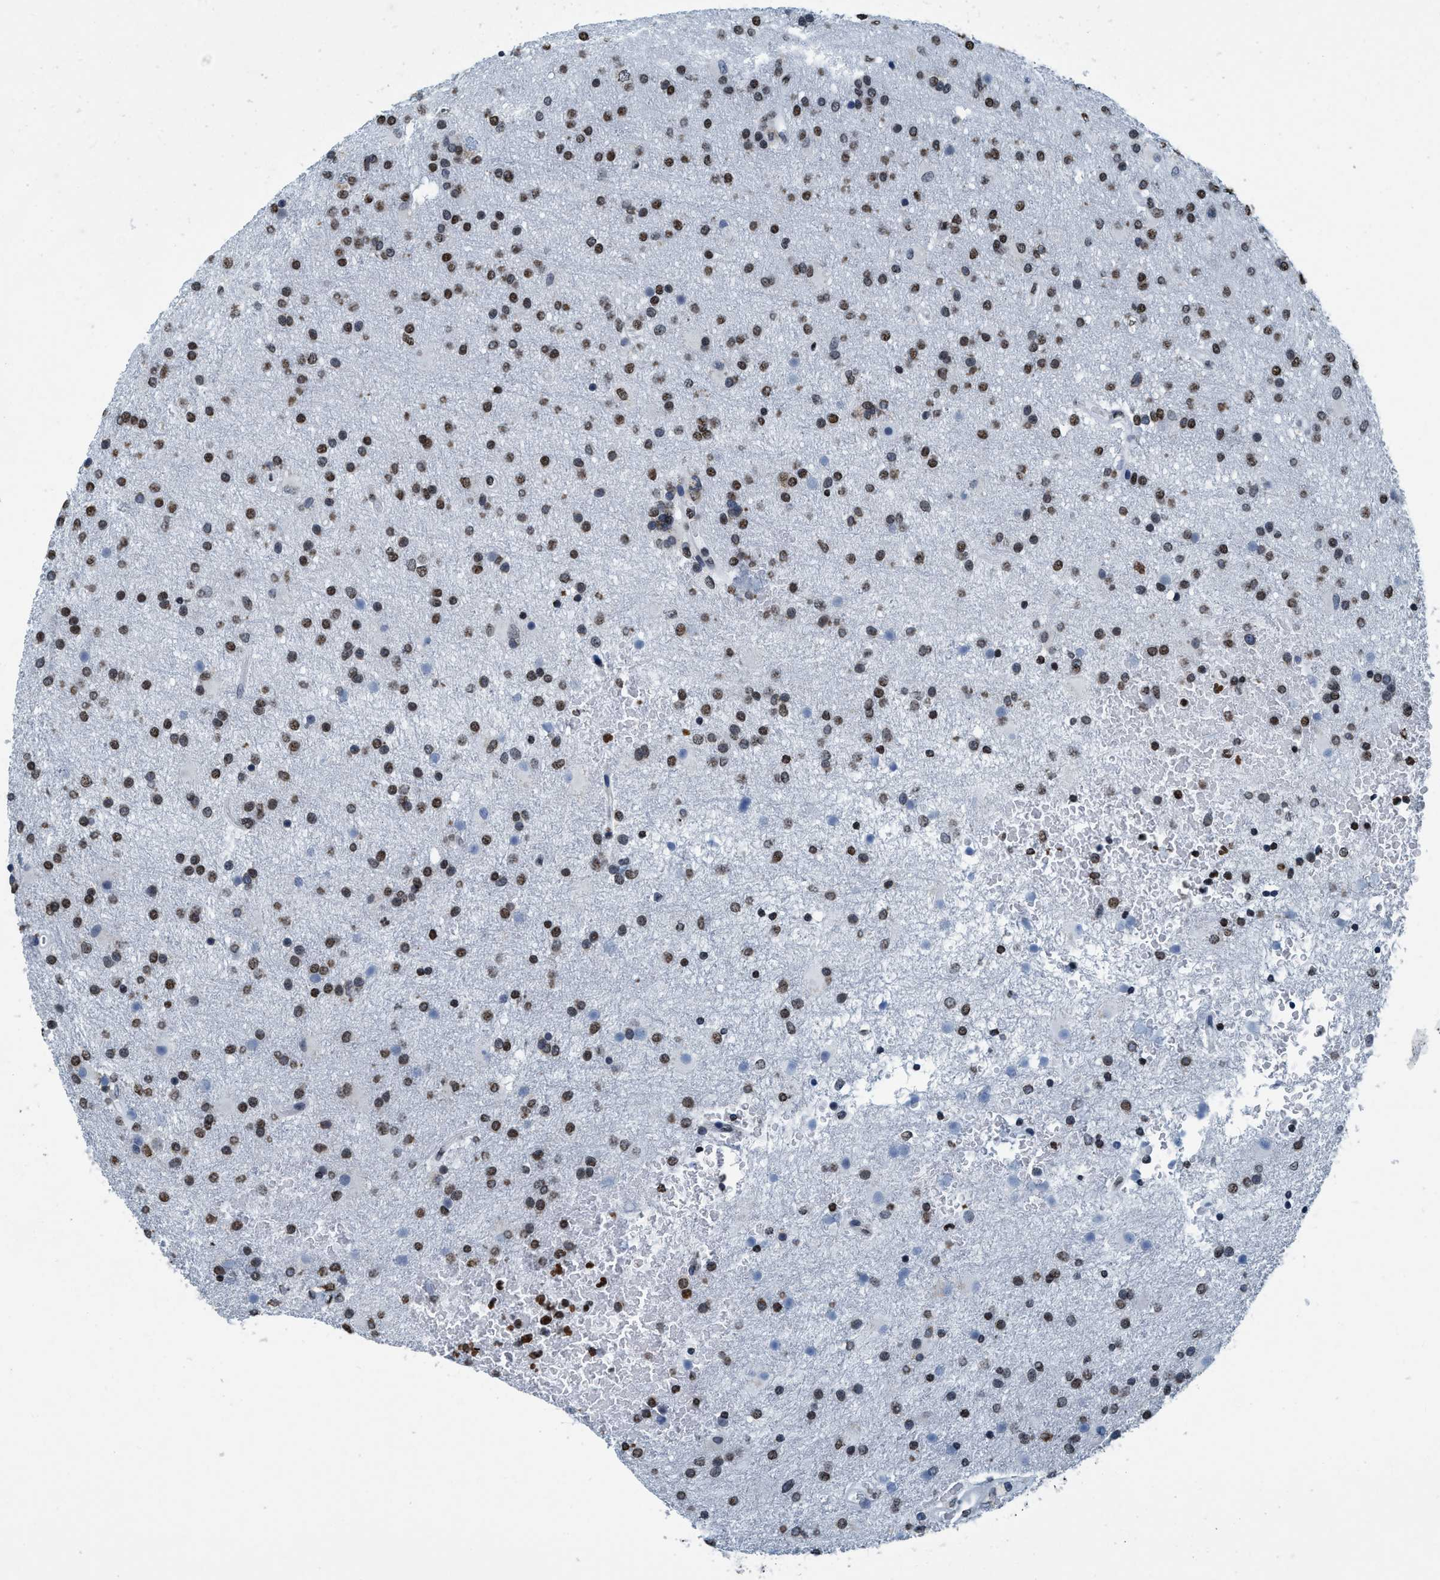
{"staining": {"intensity": "moderate", "quantity": ">75%", "location": "nuclear"}, "tissue": "glioma", "cell_type": "Tumor cells", "image_type": "cancer", "snomed": [{"axis": "morphology", "description": "Glioma, malignant, High grade"}, {"axis": "topography", "description": "Brain"}], "caption": "A brown stain labels moderate nuclear staining of a protein in human malignant glioma (high-grade) tumor cells.", "gene": "CCNE2", "patient": {"sex": "male", "age": 72}}